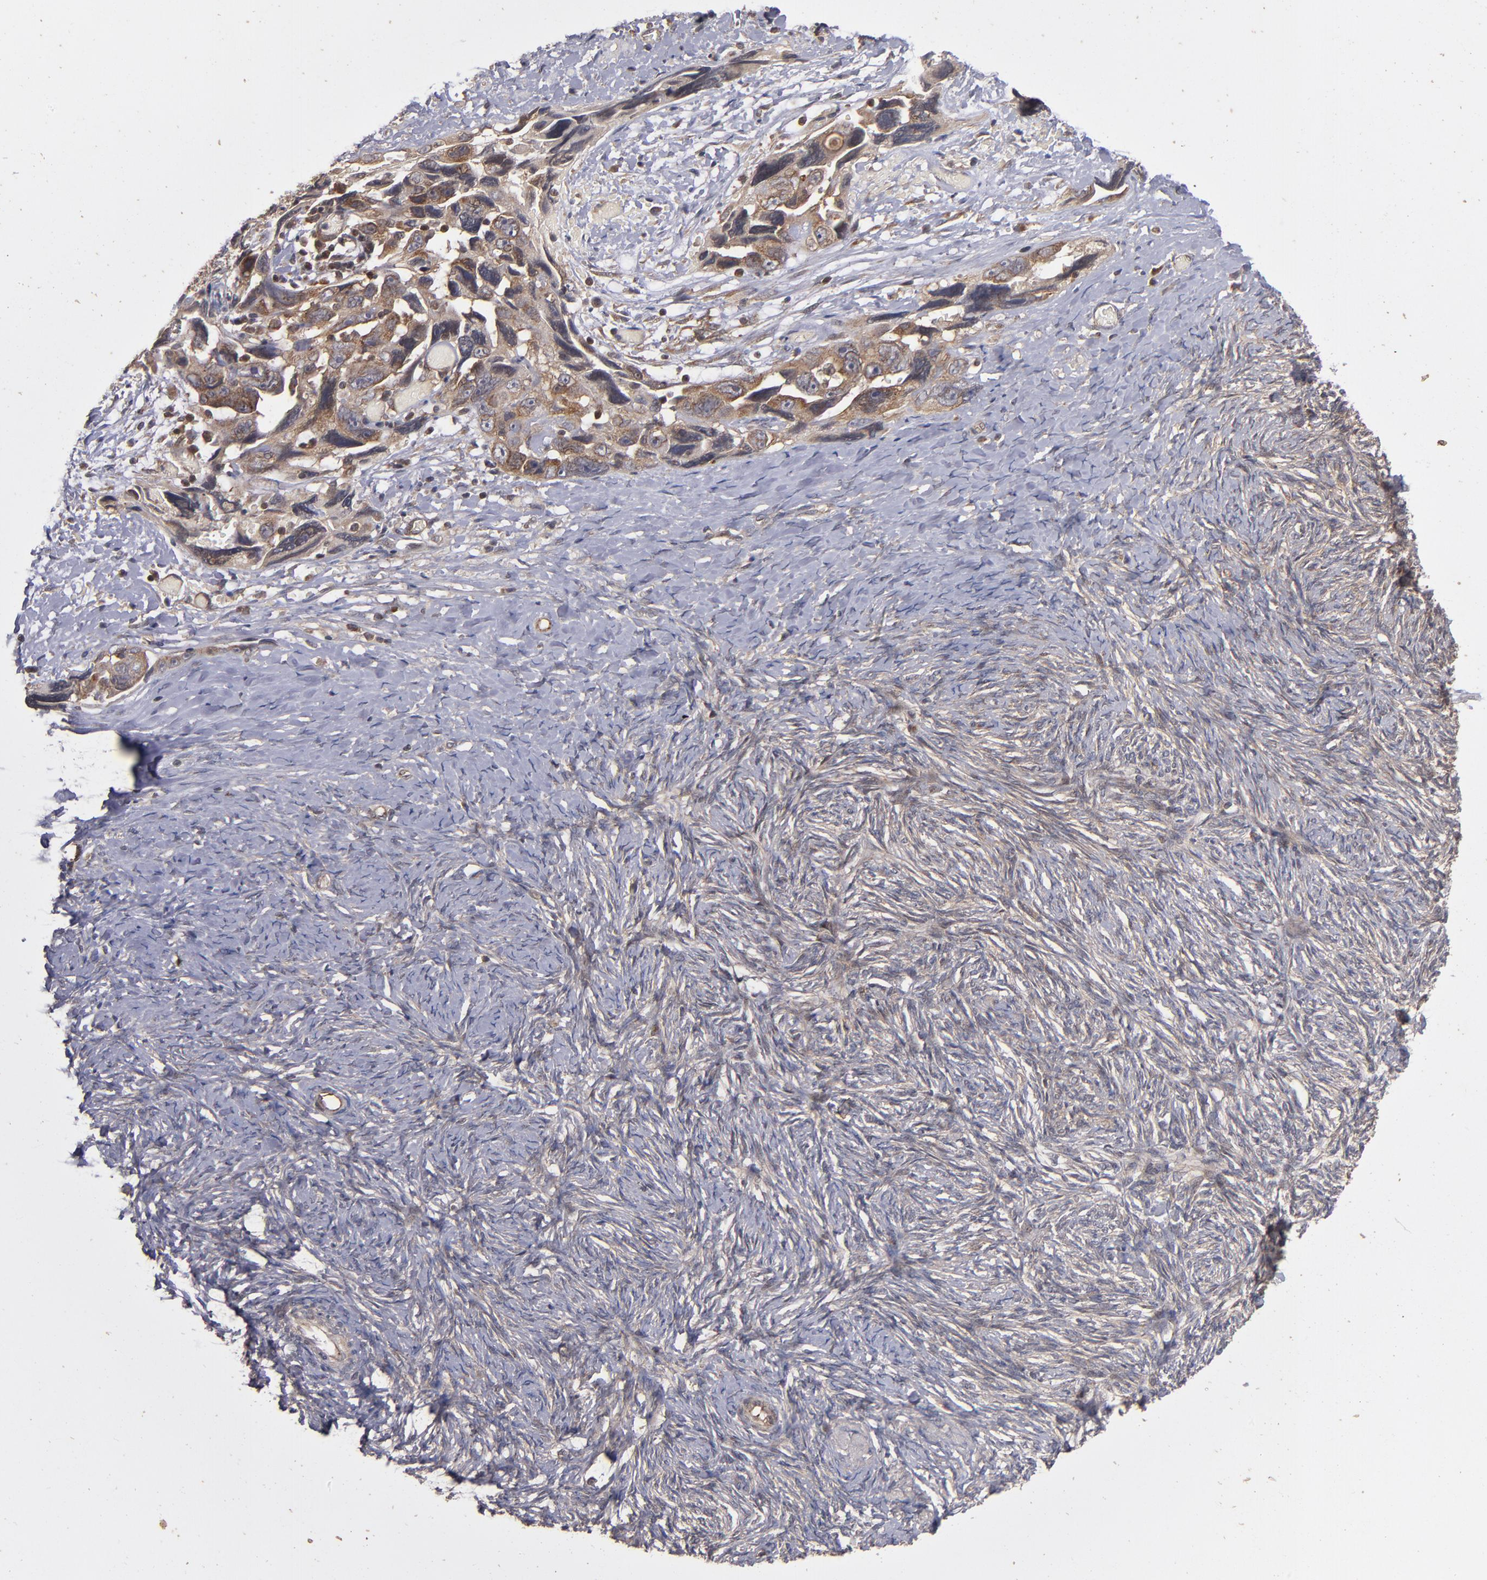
{"staining": {"intensity": "moderate", "quantity": ">75%", "location": "cytoplasmic/membranous"}, "tissue": "ovarian cancer", "cell_type": "Tumor cells", "image_type": "cancer", "snomed": [{"axis": "morphology", "description": "Normal tissue, NOS"}, {"axis": "morphology", "description": "Cystadenocarcinoma, serous, NOS"}, {"axis": "topography", "description": "Ovary"}], "caption": "Human ovarian serous cystadenocarcinoma stained with a protein marker reveals moderate staining in tumor cells.", "gene": "BDKRB1", "patient": {"sex": "female", "age": 62}}